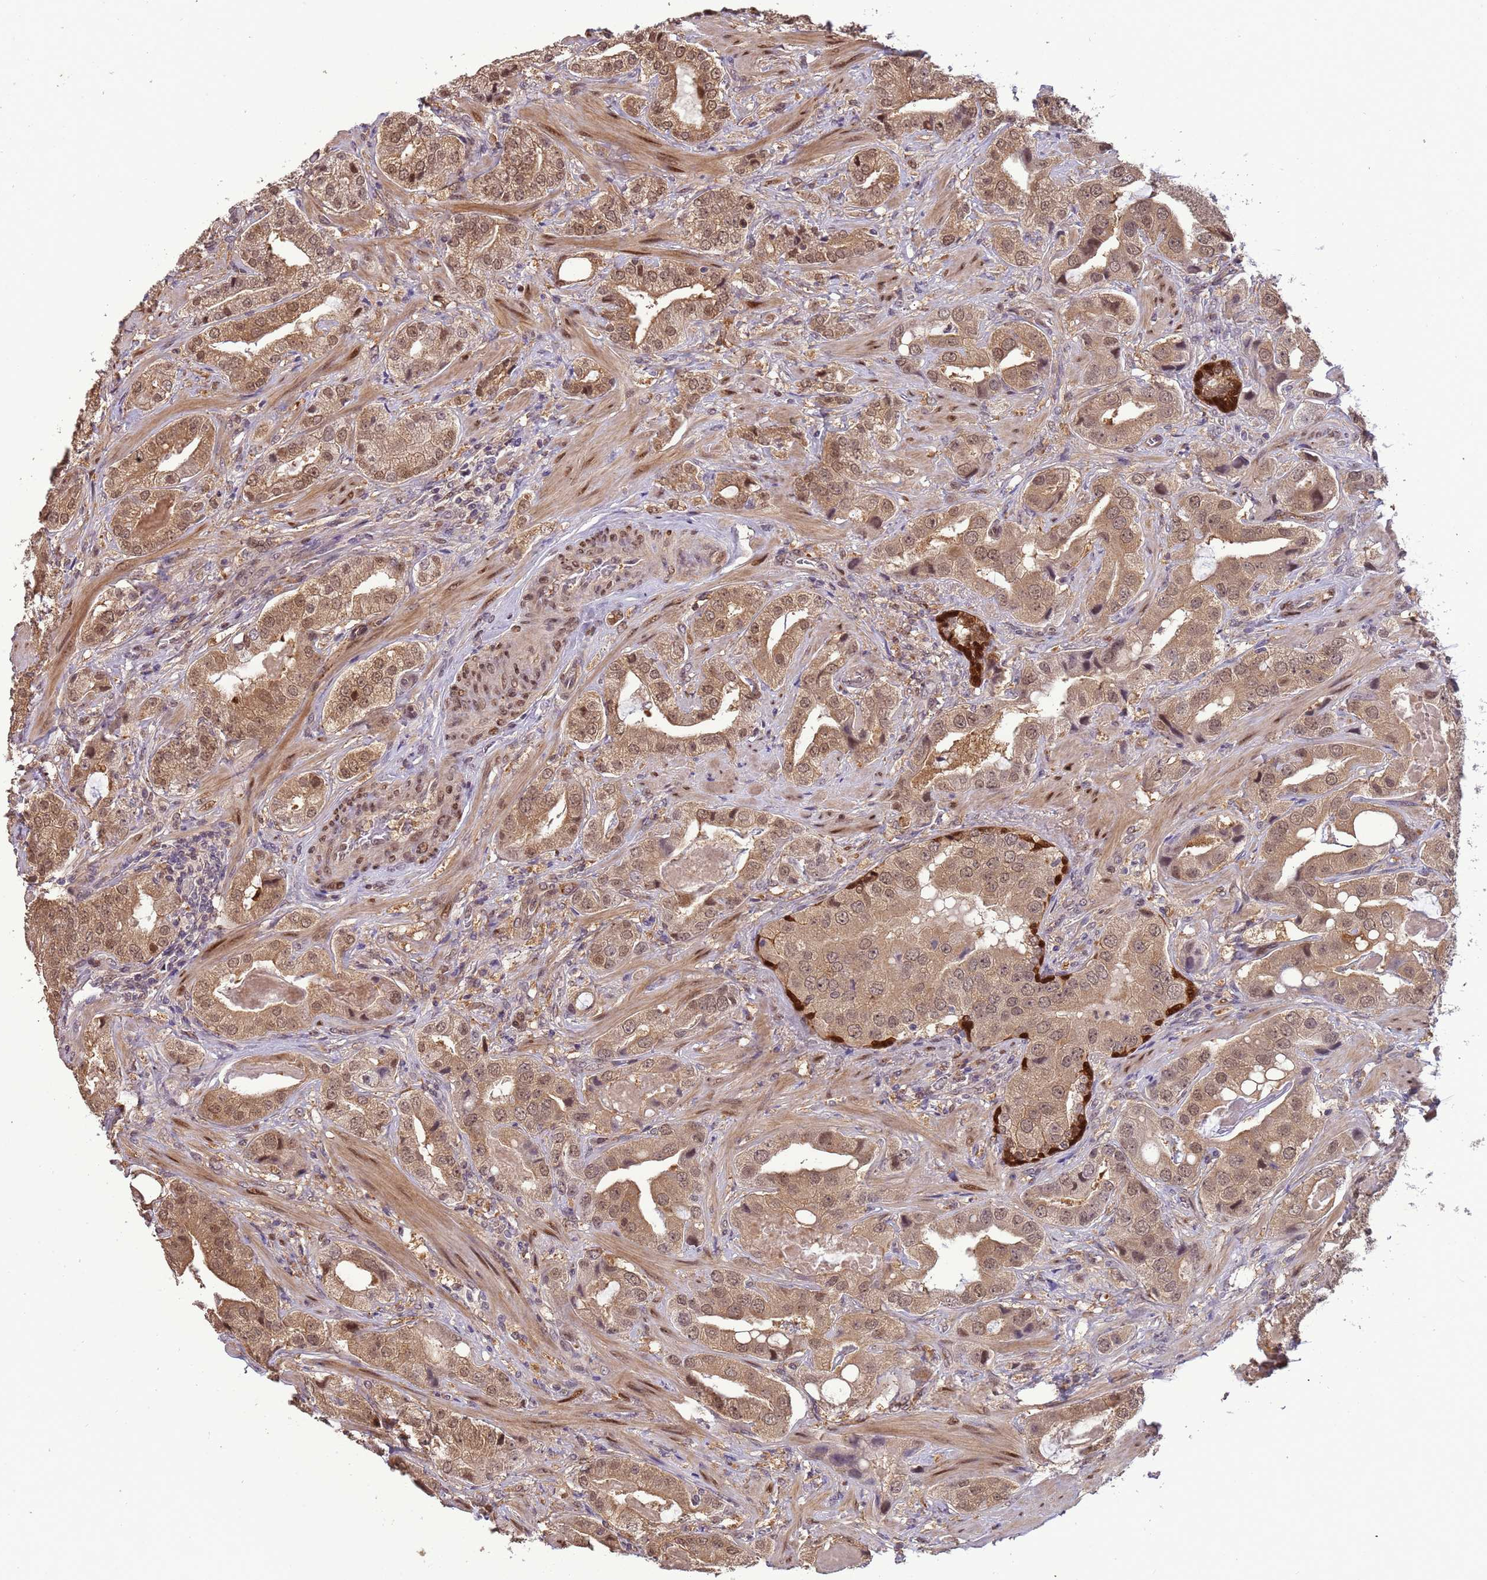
{"staining": {"intensity": "moderate", "quantity": ">75%", "location": "cytoplasmic/membranous,nuclear"}, "tissue": "prostate cancer", "cell_type": "Tumor cells", "image_type": "cancer", "snomed": [{"axis": "morphology", "description": "Adenocarcinoma, High grade"}, {"axis": "topography", "description": "Prostate"}], "caption": "DAB (3,3'-diaminobenzidine) immunohistochemical staining of human prostate cancer (adenocarcinoma (high-grade)) displays moderate cytoplasmic/membranous and nuclear protein positivity in about >75% of tumor cells.", "gene": "ZBTB5", "patient": {"sex": "male", "age": 63}}